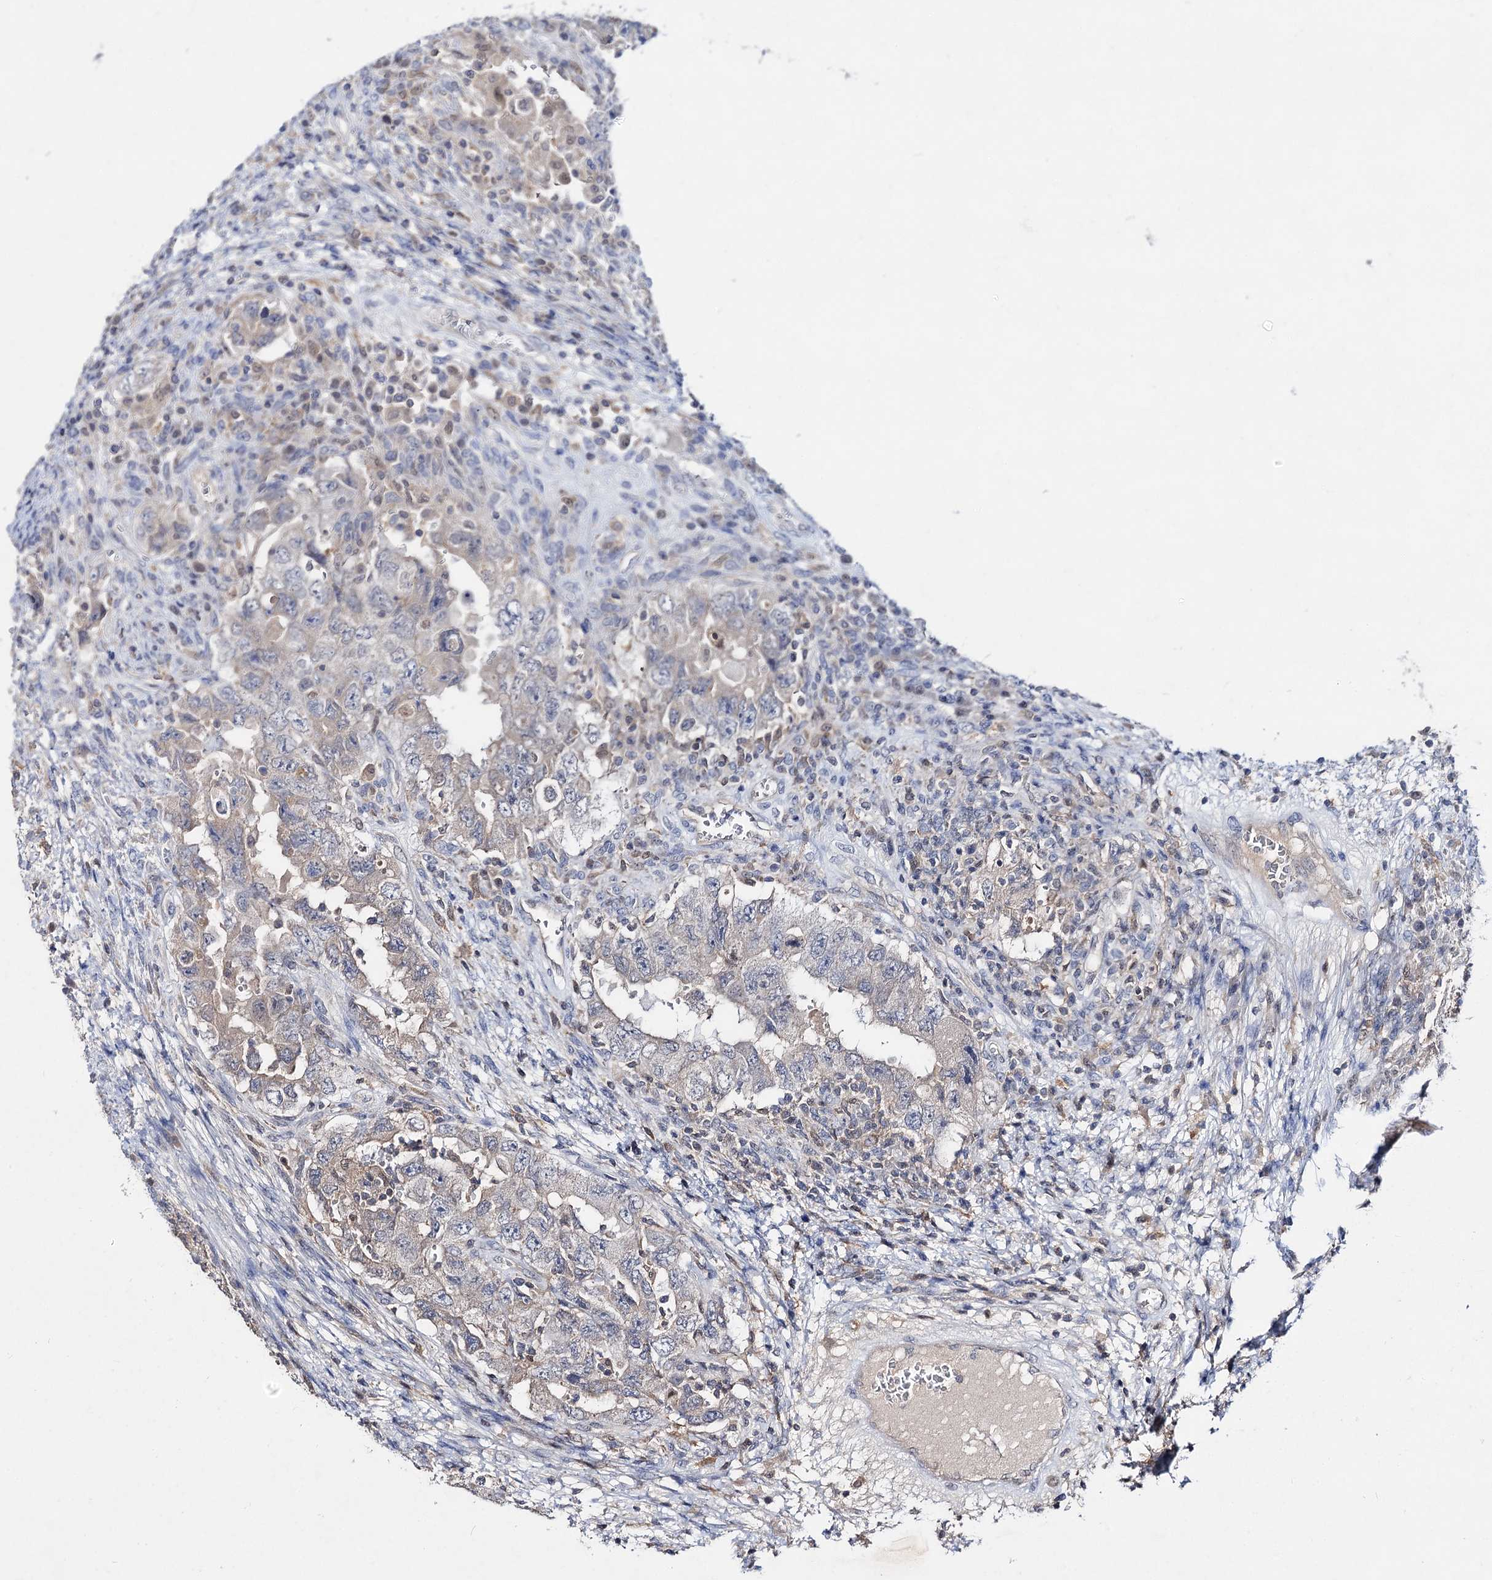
{"staining": {"intensity": "negative", "quantity": "none", "location": "none"}, "tissue": "testis cancer", "cell_type": "Tumor cells", "image_type": "cancer", "snomed": [{"axis": "morphology", "description": "Carcinoma, Embryonal, NOS"}, {"axis": "topography", "description": "Testis"}], "caption": "There is no significant expression in tumor cells of testis embryonal carcinoma.", "gene": "ACTR6", "patient": {"sex": "male", "age": 26}}